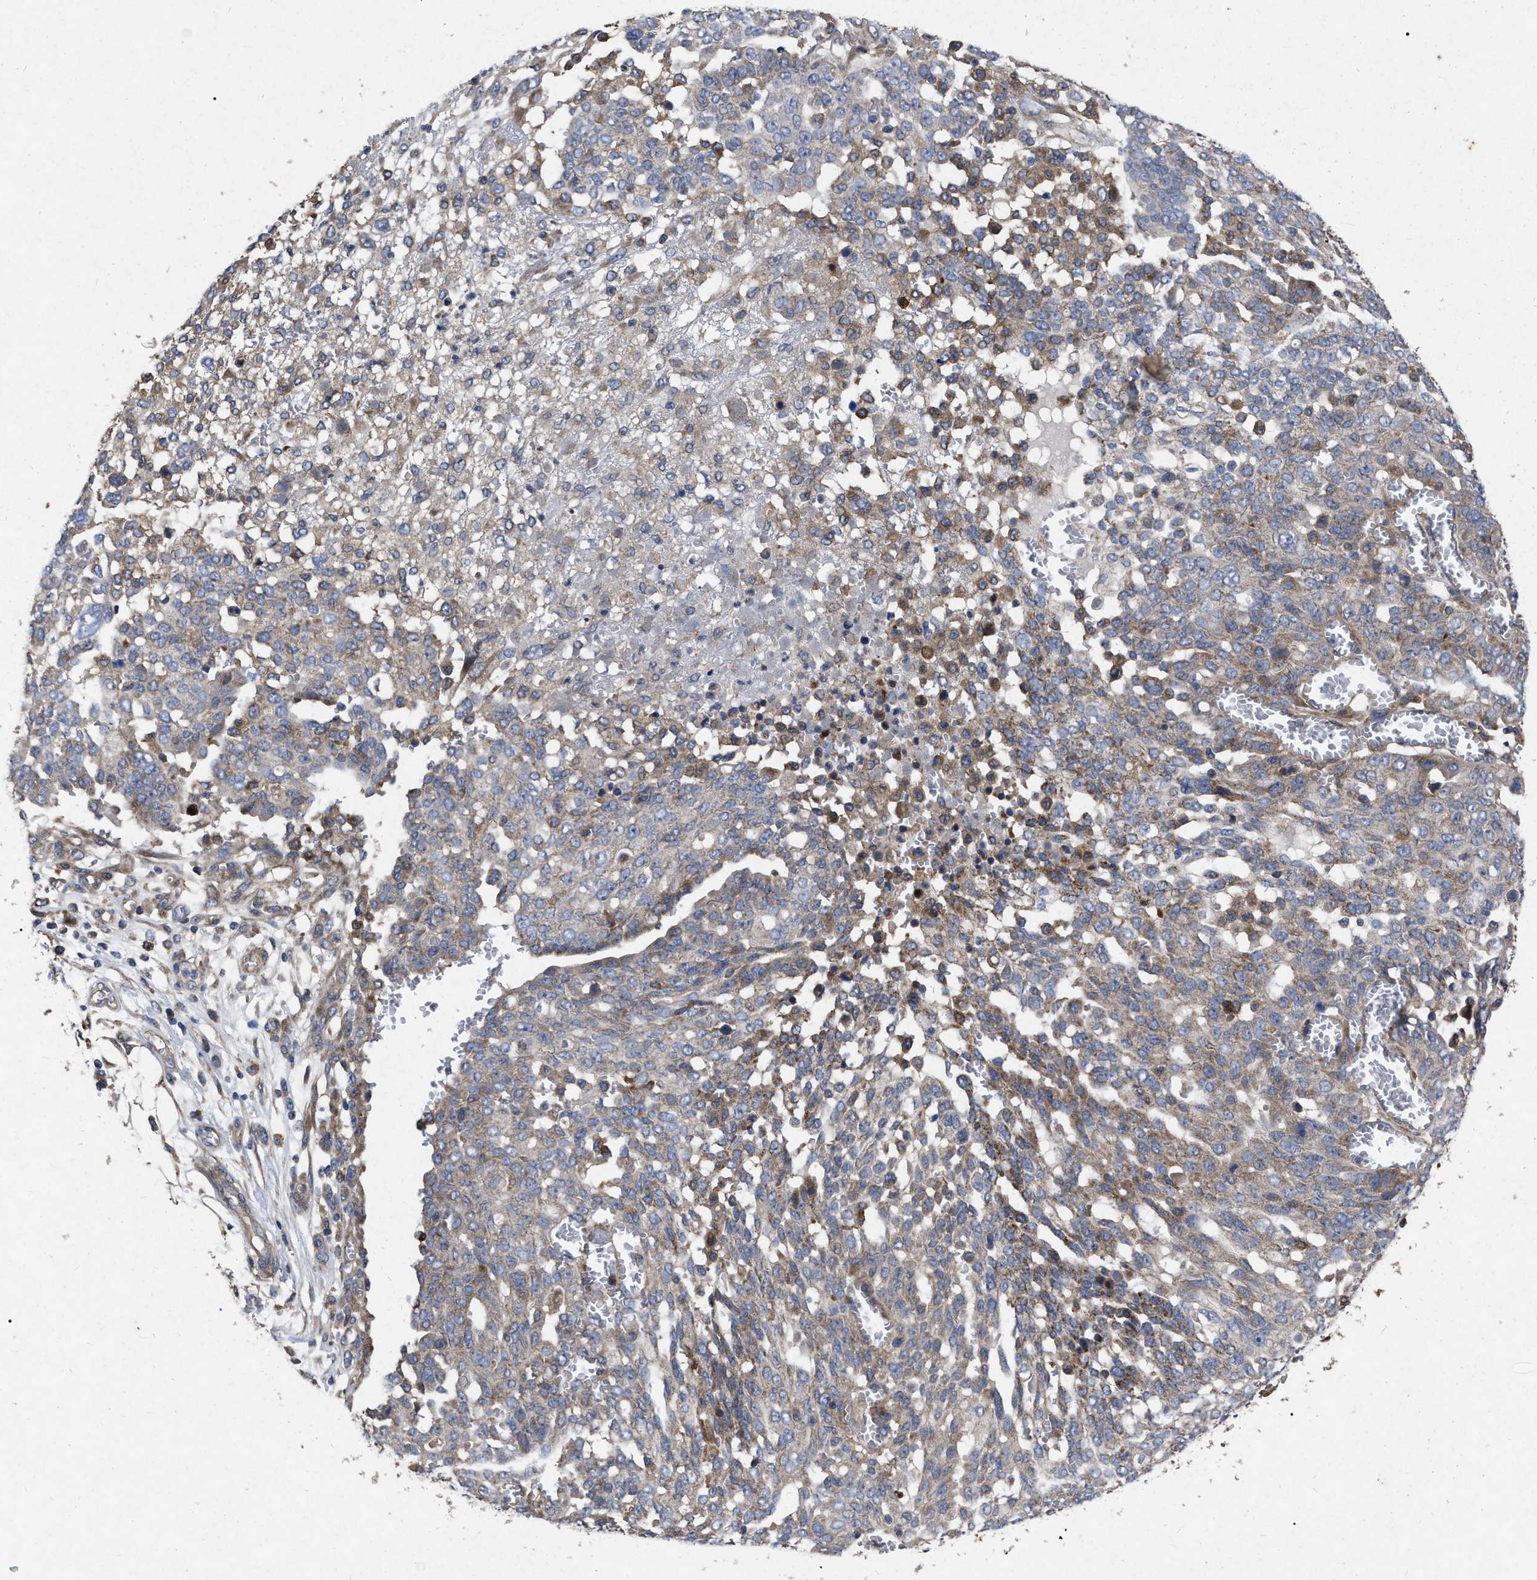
{"staining": {"intensity": "weak", "quantity": "25%-75%", "location": "cytoplasmic/membranous"}, "tissue": "ovarian cancer", "cell_type": "Tumor cells", "image_type": "cancer", "snomed": [{"axis": "morphology", "description": "Cystadenocarcinoma, serous, NOS"}, {"axis": "topography", "description": "Soft tissue"}, {"axis": "topography", "description": "Ovary"}], "caption": "Immunohistochemical staining of ovarian serous cystadenocarcinoma shows low levels of weak cytoplasmic/membranous protein staining in about 25%-75% of tumor cells.", "gene": "CDKN2C", "patient": {"sex": "female", "age": 57}}